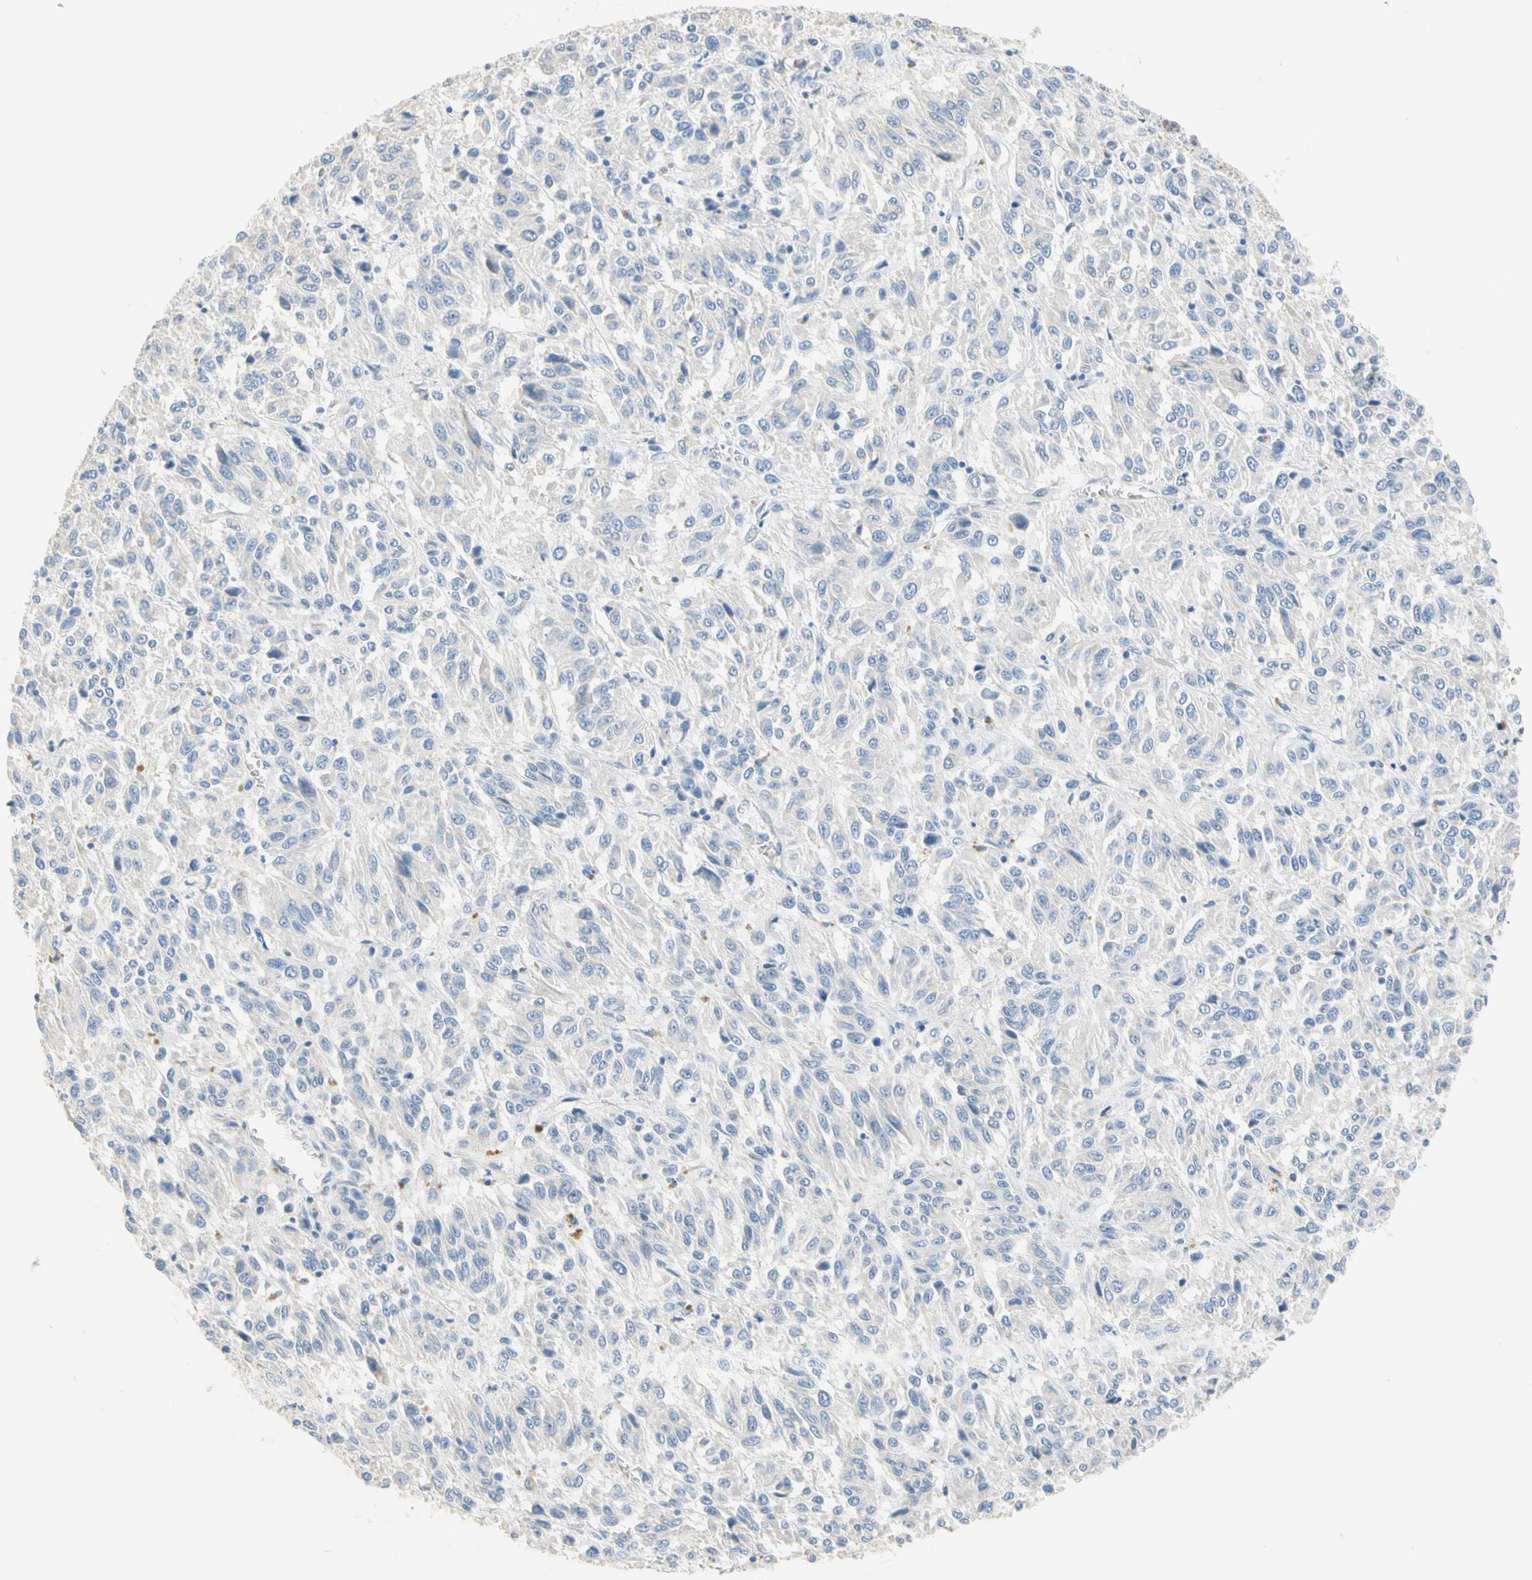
{"staining": {"intensity": "negative", "quantity": "none", "location": "none"}, "tissue": "melanoma", "cell_type": "Tumor cells", "image_type": "cancer", "snomed": [{"axis": "morphology", "description": "Malignant melanoma, Metastatic site"}, {"axis": "topography", "description": "Lung"}], "caption": "DAB (3,3'-diaminobenzidine) immunohistochemical staining of malignant melanoma (metastatic site) demonstrates no significant expression in tumor cells.", "gene": "NECTIN4", "patient": {"sex": "male", "age": 64}}